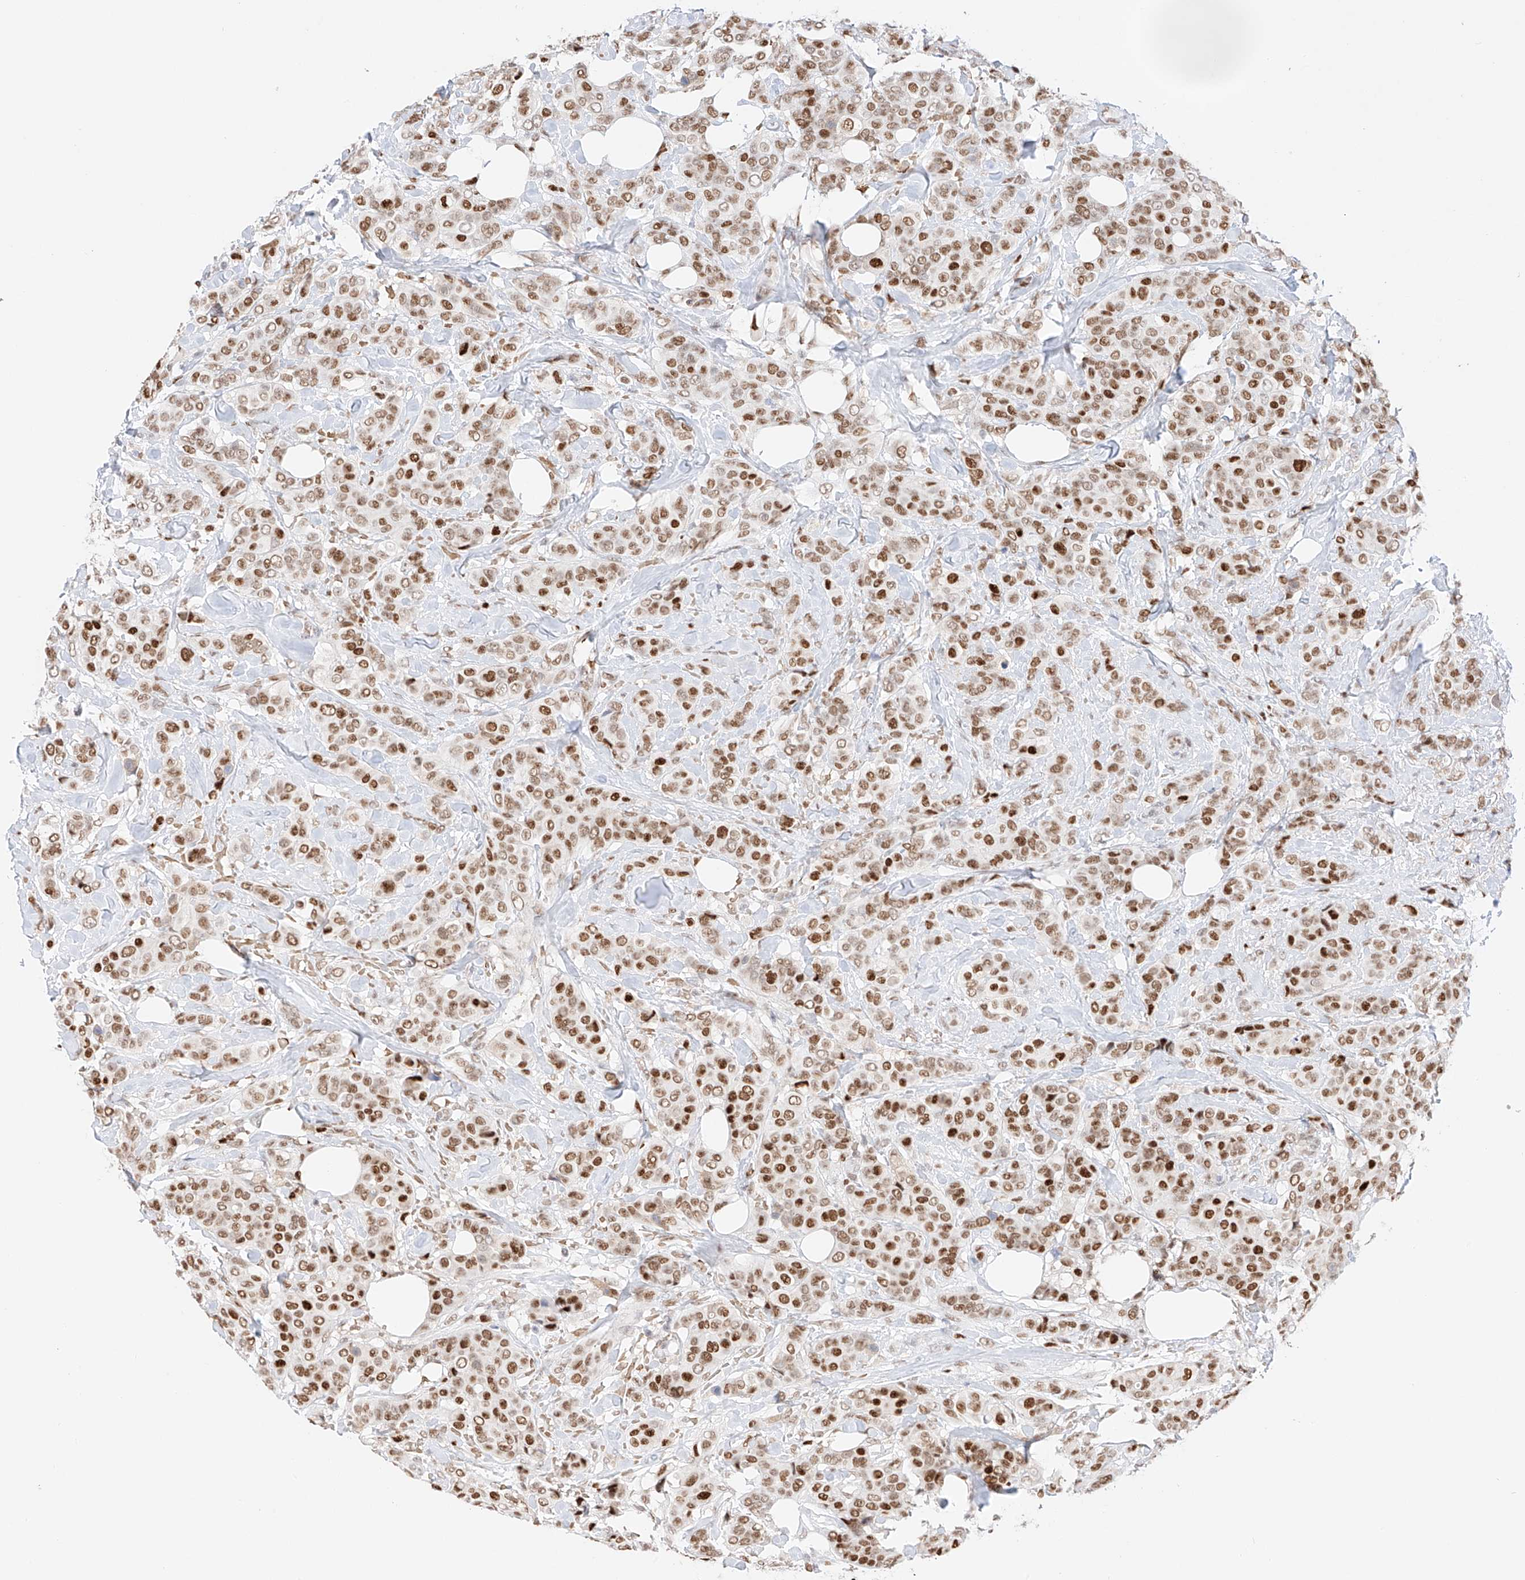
{"staining": {"intensity": "strong", "quantity": ">75%", "location": "nuclear"}, "tissue": "breast cancer", "cell_type": "Tumor cells", "image_type": "cancer", "snomed": [{"axis": "morphology", "description": "Lobular carcinoma"}, {"axis": "topography", "description": "Breast"}], "caption": "Immunohistochemistry (IHC) (DAB) staining of lobular carcinoma (breast) reveals strong nuclear protein expression in about >75% of tumor cells.", "gene": "APIP", "patient": {"sex": "female", "age": 51}}